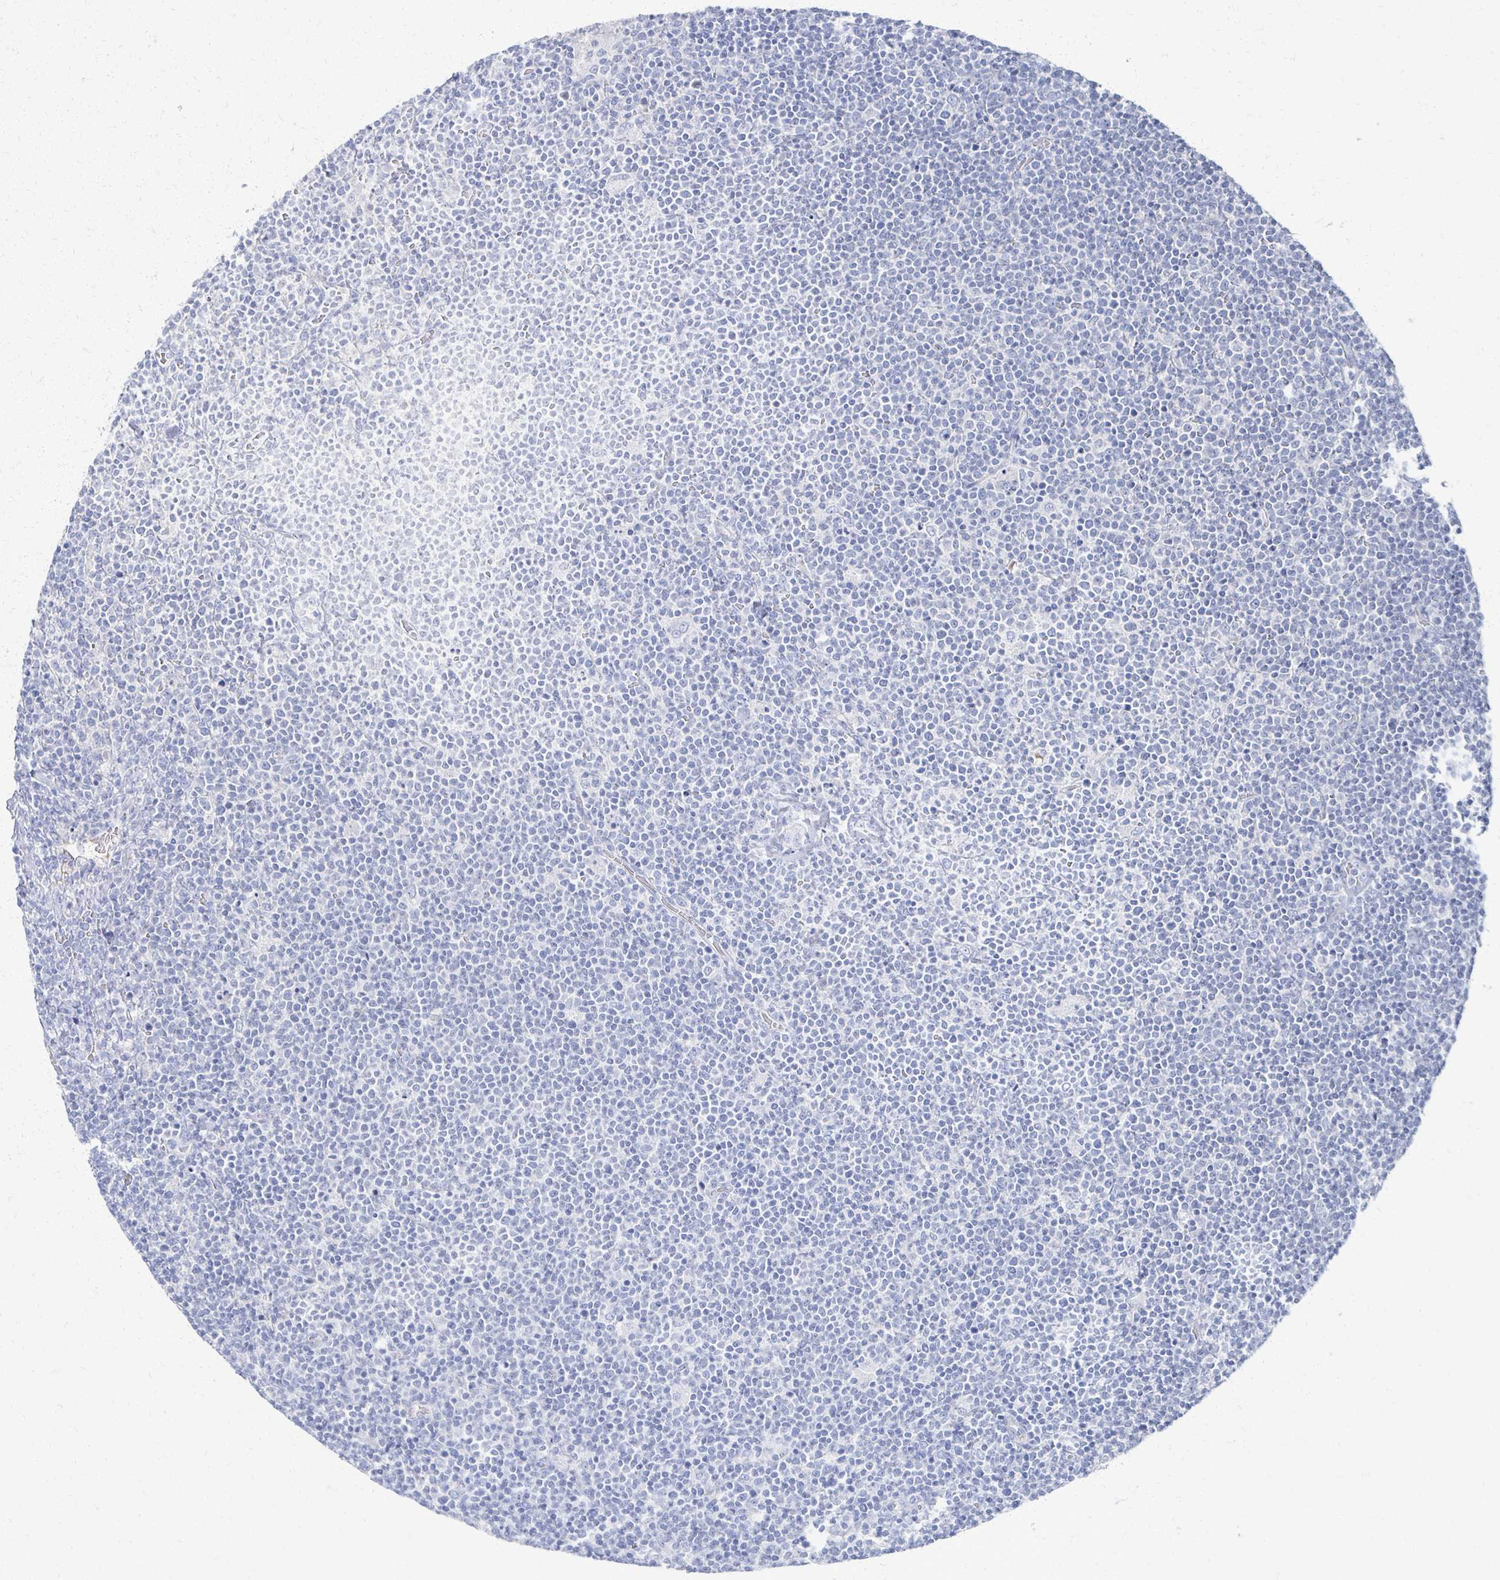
{"staining": {"intensity": "negative", "quantity": "none", "location": "none"}, "tissue": "lymphoma", "cell_type": "Tumor cells", "image_type": "cancer", "snomed": [{"axis": "morphology", "description": "Malignant lymphoma, non-Hodgkin's type, High grade"}, {"axis": "topography", "description": "Lymph node"}], "caption": "A photomicrograph of high-grade malignant lymphoma, non-Hodgkin's type stained for a protein exhibits no brown staining in tumor cells. (Immunohistochemistry, brightfield microscopy, high magnification).", "gene": "PRR20A", "patient": {"sex": "male", "age": 61}}